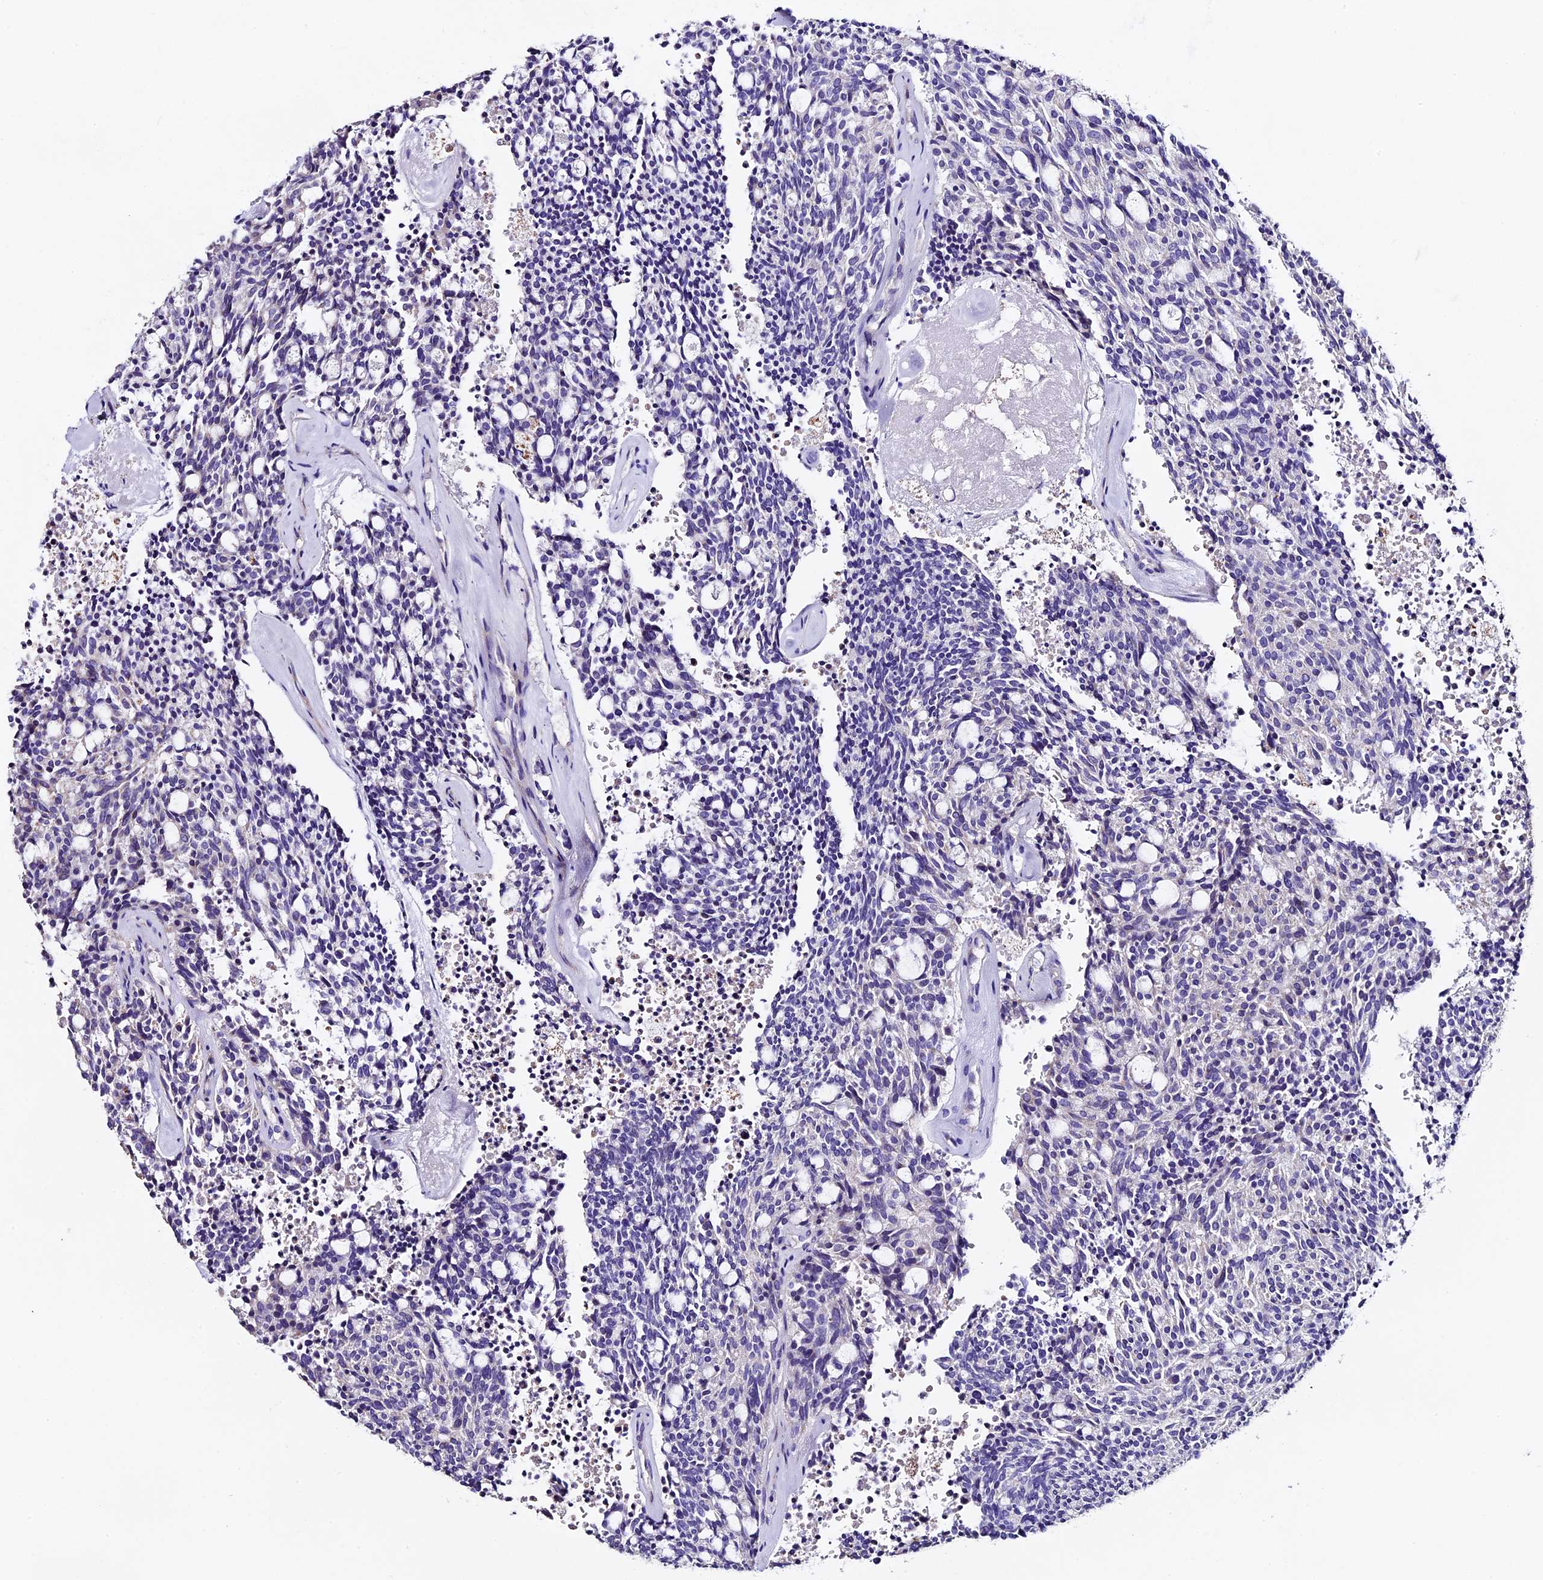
{"staining": {"intensity": "negative", "quantity": "none", "location": "none"}, "tissue": "carcinoid", "cell_type": "Tumor cells", "image_type": "cancer", "snomed": [{"axis": "morphology", "description": "Carcinoid, malignant, NOS"}, {"axis": "topography", "description": "Pancreas"}], "caption": "Human carcinoid stained for a protein using immunohistochemistry (IHC) displays no positivity in tumor cells.", "gene": "FBXW9", "patient": {"sex": "female", "age": 54}}